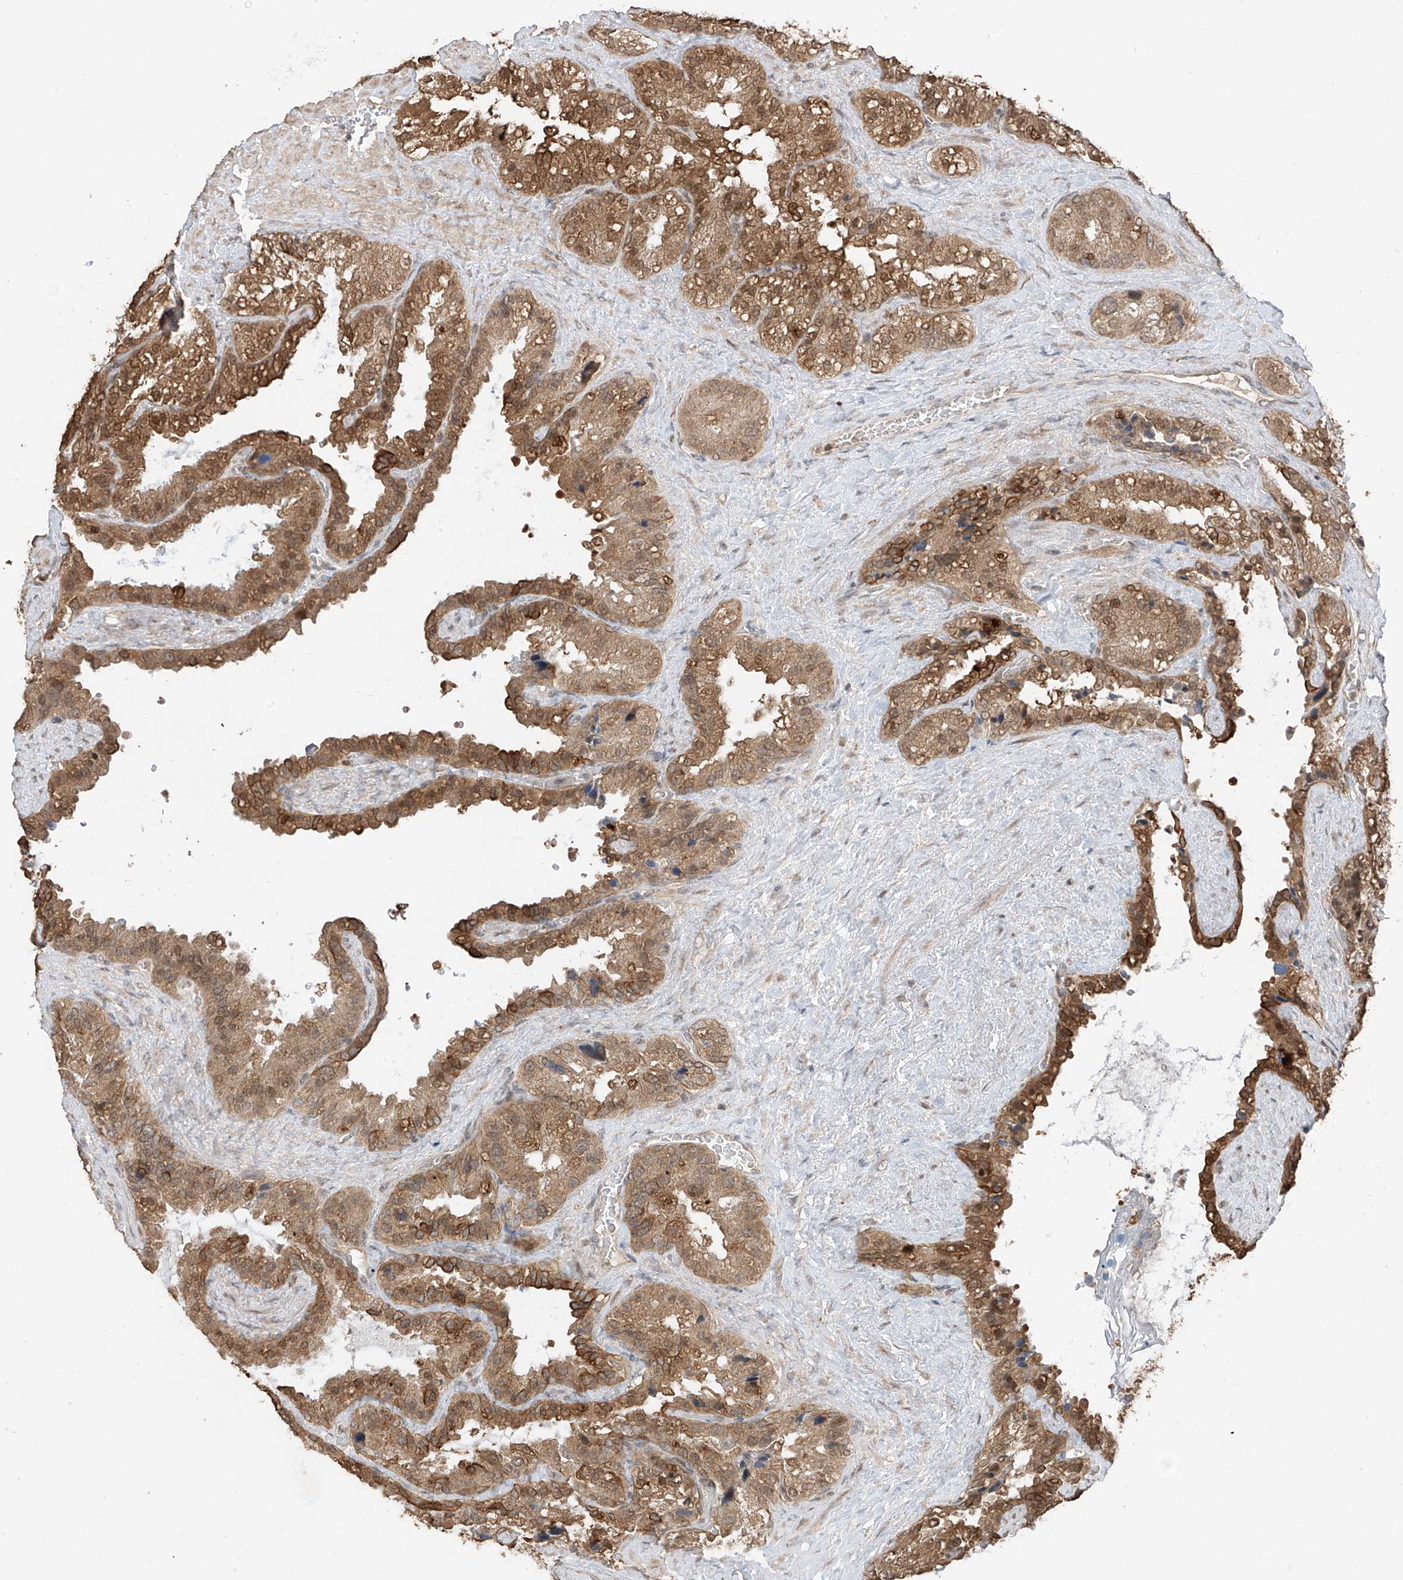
{"staining": {"intensity": "moderate", "quantity": ">75%", "location": "cytoplasmic/membranous,nuclear"}, "tissue": "seminal vesicle", "cell_type": "Glandular cells", "image_type": "normal", "snomed": [{"axis": "morphology", "description": "Normal tissue, NOS"}, {"axis": "topography", "description": "Prostate"}, {"axis": "topography", "description": "Seminal veicle"}], "caption": "Approximately >75% of glandular cells in unremarkable seminal vesicle display moderate cytoplasmic/membranous,nuclear protein expression as visualized by brown immunohistochemical staining.", "gene": "COLGALT2", "patient": {"sex": "male", "age": 68}}